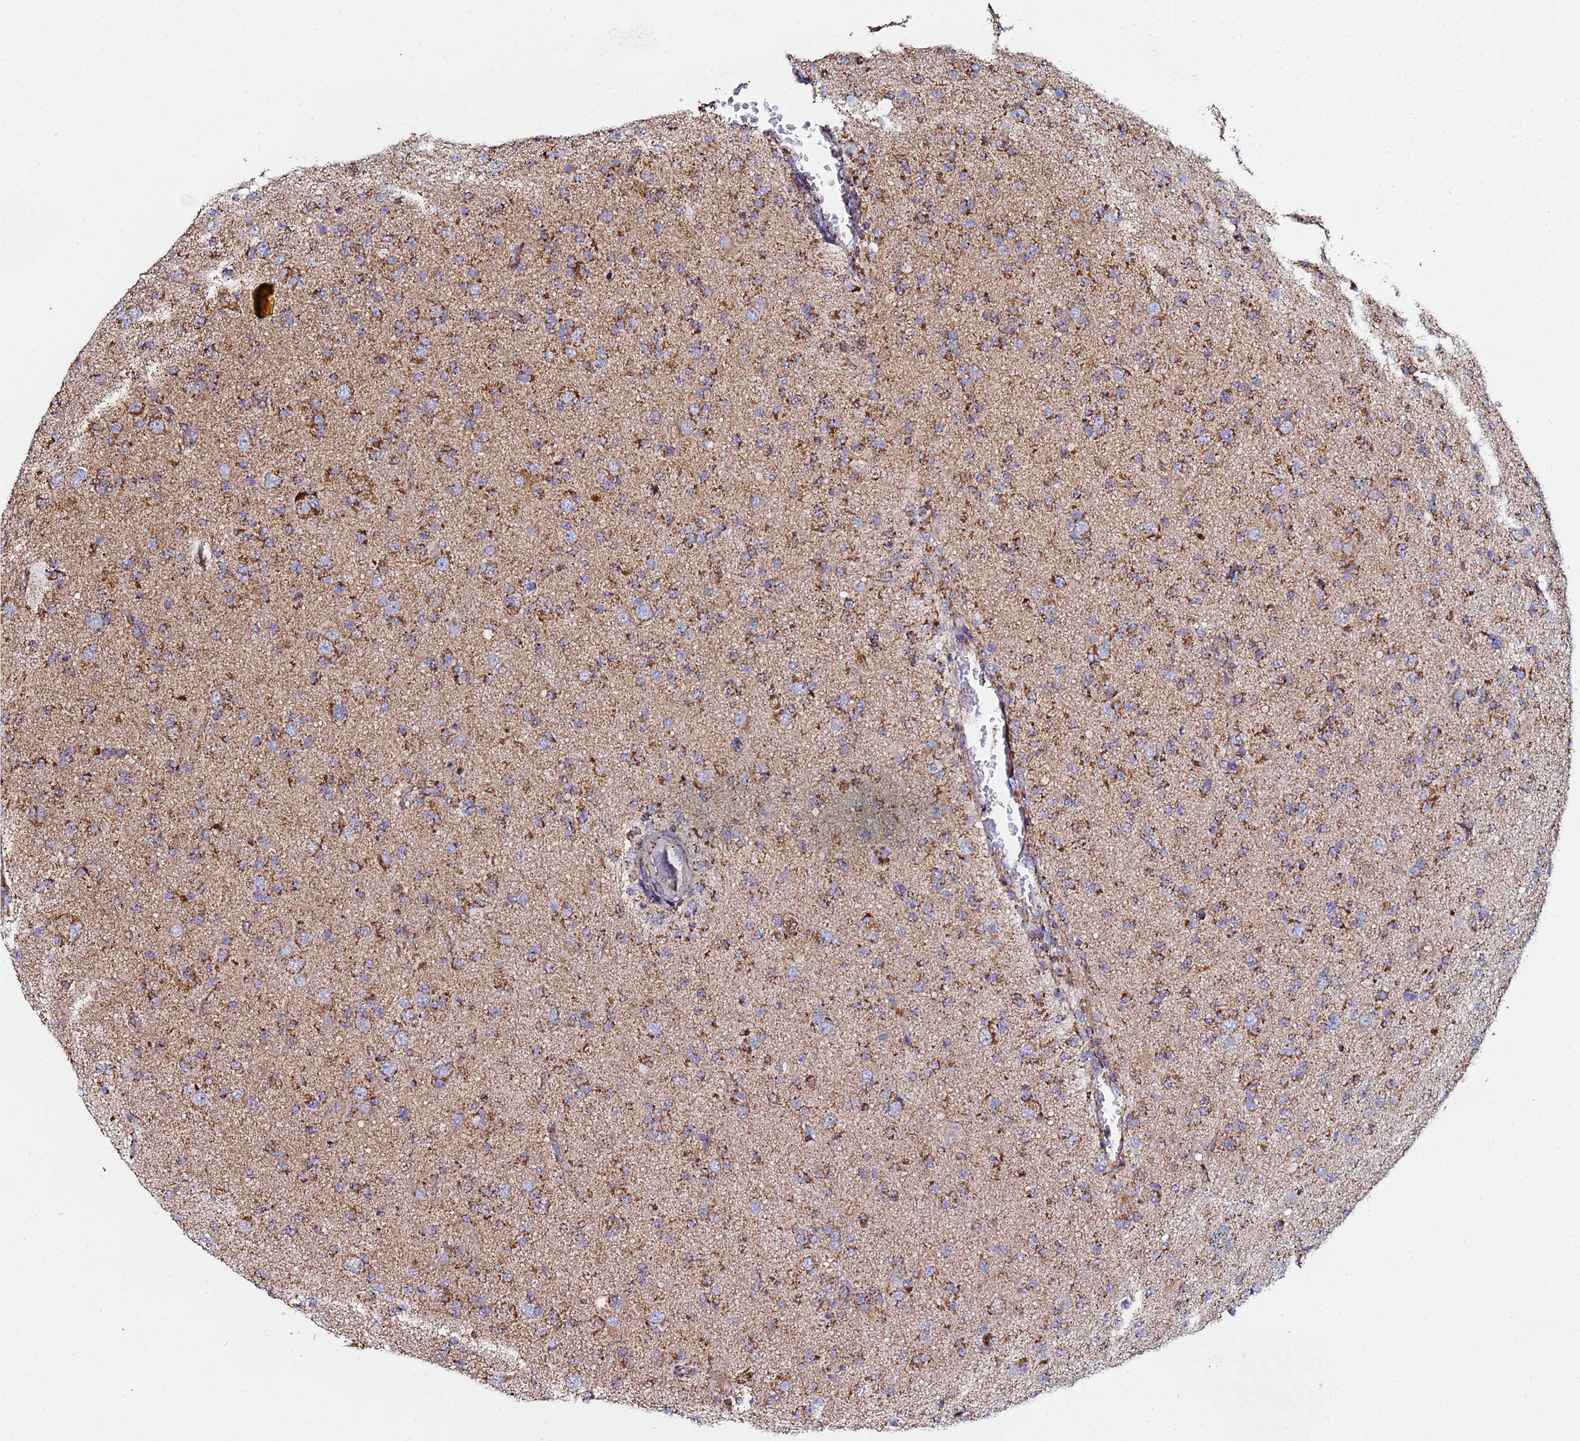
{"staining": {"intensity": "moderate", "quantity": ">75%", "location": "cytoplasmic/membranous"}, "tissue": "glioma", "cell_type": "Tumor cells", "image_type": "cancer", "snomed": [{"axis": "morphology", "description": "Glioma, malignant, High grade"}, {"axis": "topography", "description": "Brain"}], "caption": "High-power microscopy captured an immunohistochemistry histopathology image of high-grade glioma (malignant), revealing moderate cytoplasmic/membranous positivity in approximately >75% of tumor cells.", "gene": "PHB2", "patient": {"sex": "female", "age": 57}}